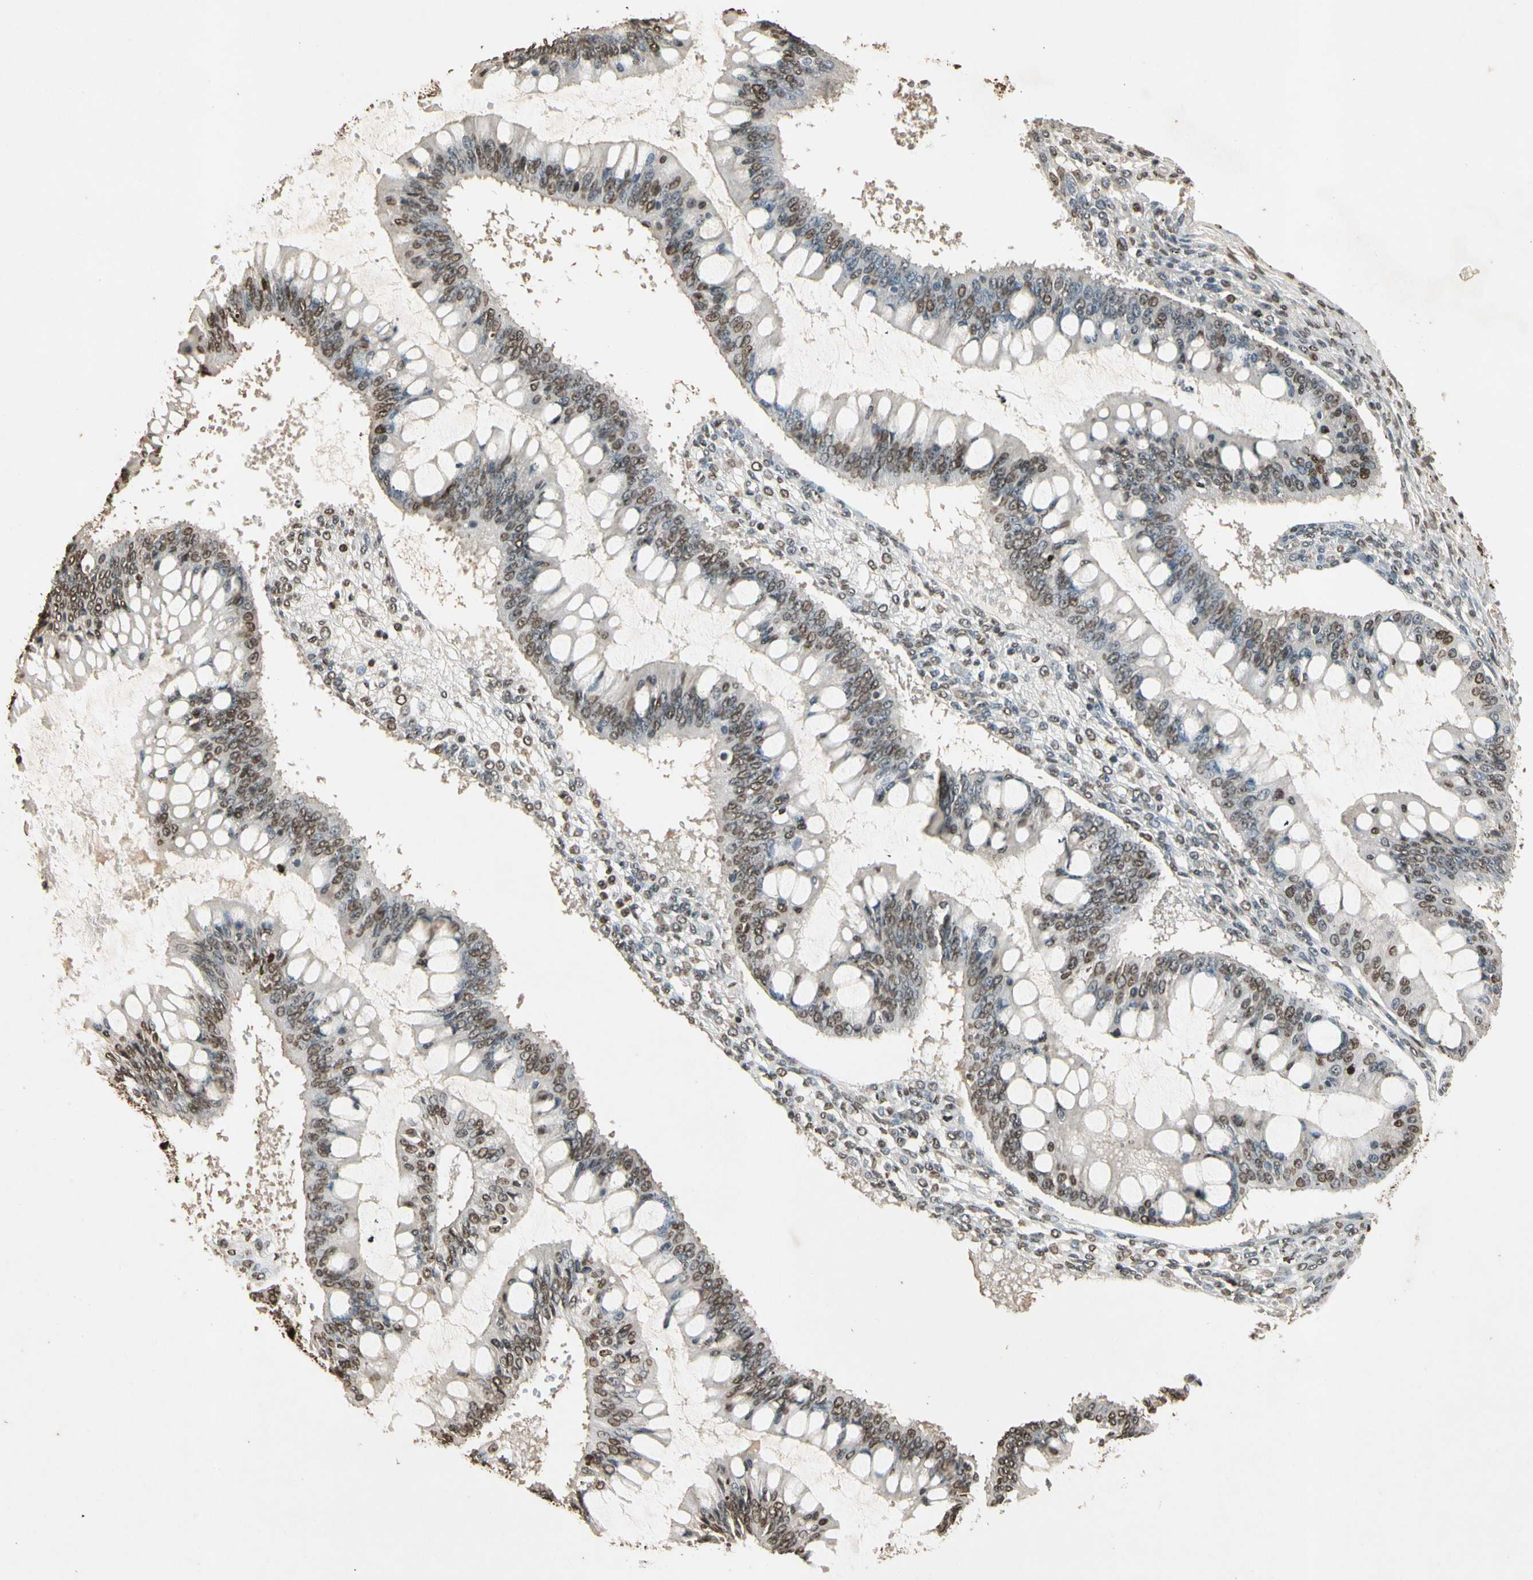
{"staining": {"intensity": "weak", "quantity": "25%-75%", "location": "cytoplasmic/membranous,nuclear"}, "tissue": "ovarian cancer", "cell_type": "Tumor cells", "image_type": "cancer", "snomed": [{"axis": "morphology", "description": "Cystadenocarcinoma, mucinous, NOS"}, {"axis": "topography", "description": "Ovary"}], "caption": "An IHC photomicrograph of neoplastic tissue is shown. Protein staining in brown highlights weak cytoplasmic/membranous and nuclear positivity in ovarian cancer within tumor cells. Using DAB (brown) and hematoxylin (blue) stains, captured at high magnification using brightfield microscopy.", "gene": "TOP1", "patient": {"sex": "female", "age": 73}}